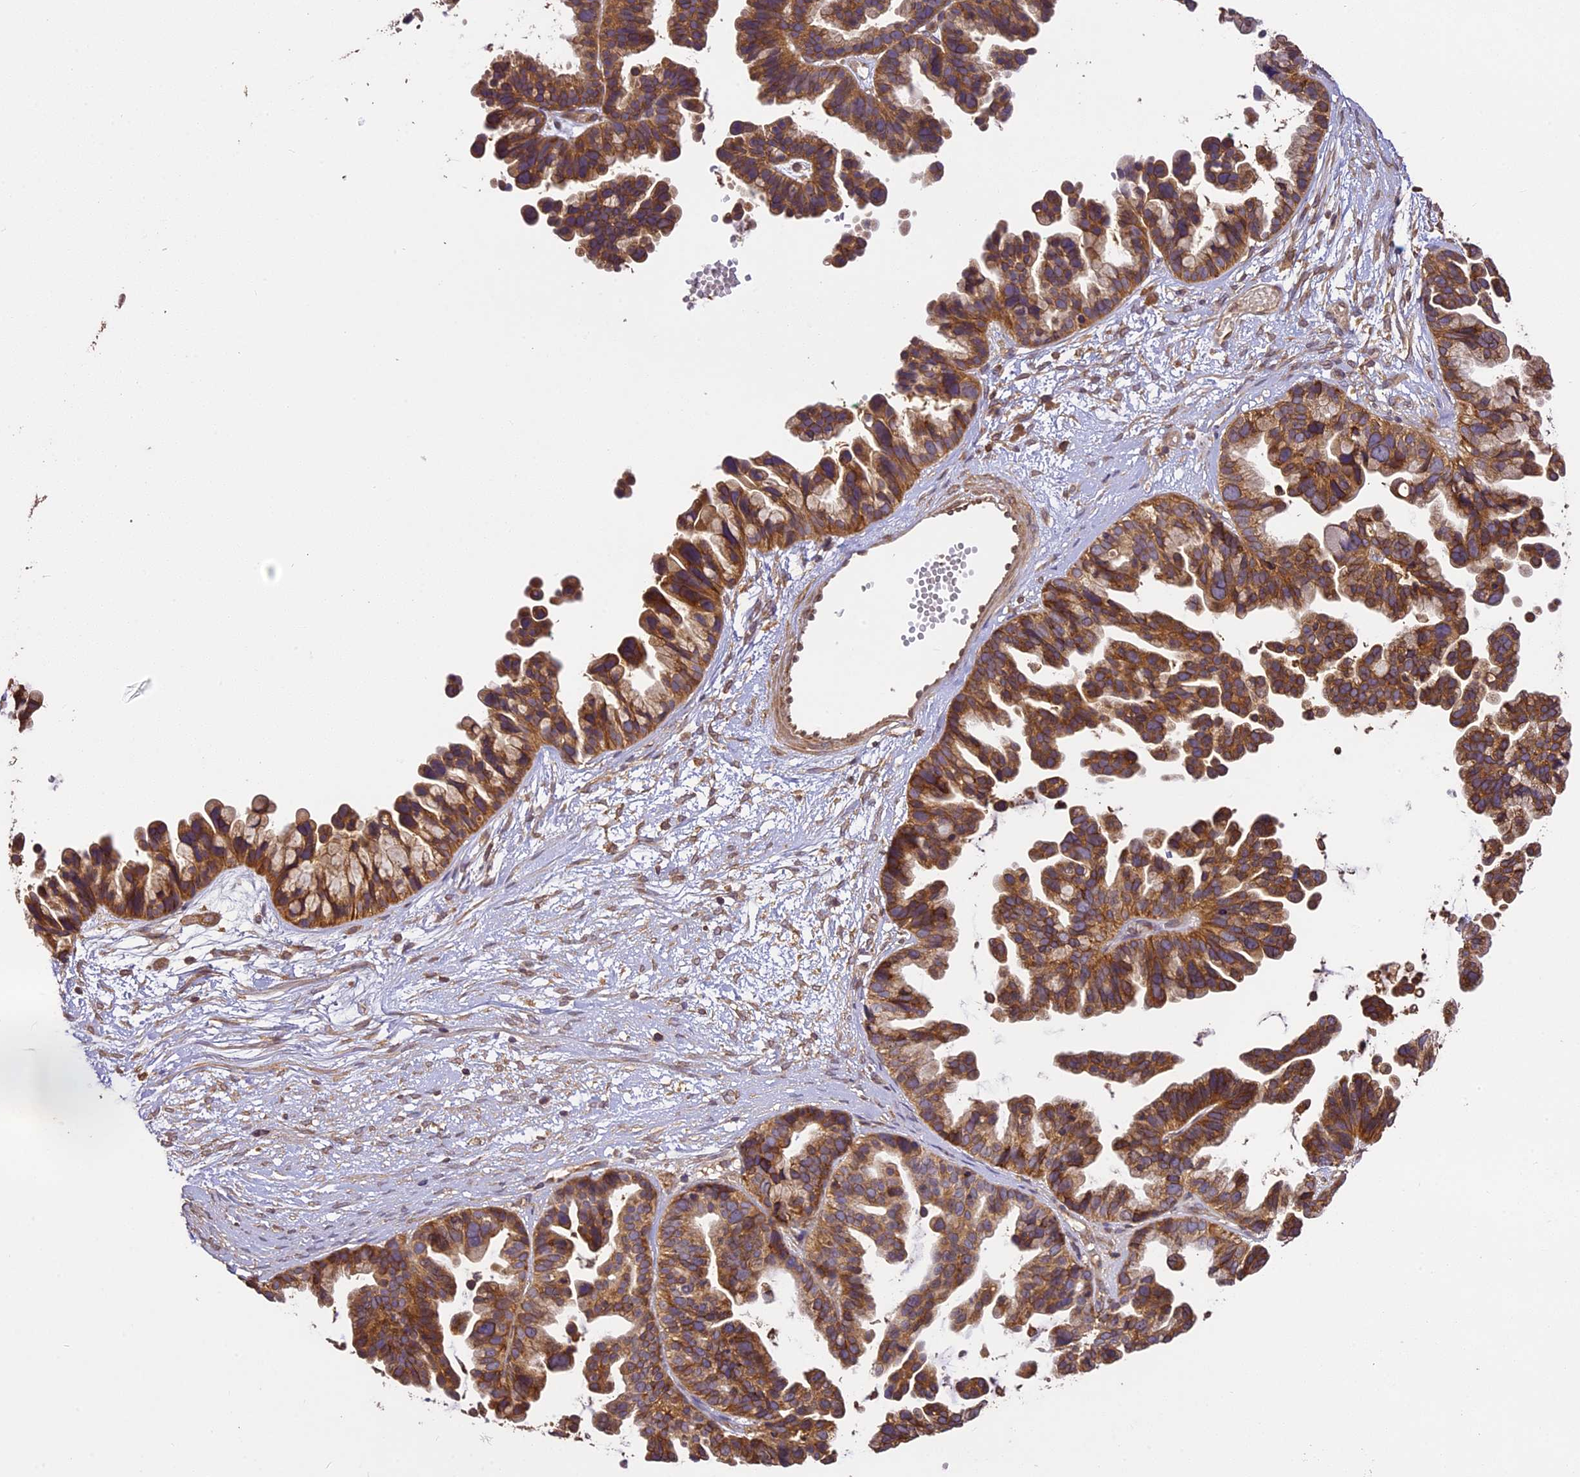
{"staining": {"intensity": "moderate", "quantity": ">75%", "location": "cytoplasmic/membranous"}, "tissue": "ovarian cancer", "cell_type": "Tumor cells", "image_type": "cancer", "snomed": [{"axis": "morphology", "description": "Cystadenocarcinoma, serous, NOS"}, {"axis": "topography", "description": "Ovary"}], "caption": "Ovarian cancer (serous cystadenocarcinoma) stained for a protein (brown) shows moderate cytoplasmic/membranous positive expression in about >75% of tumor cells.", "gene": "BRAP", "patient": {"sex": "female", "age": 56}}